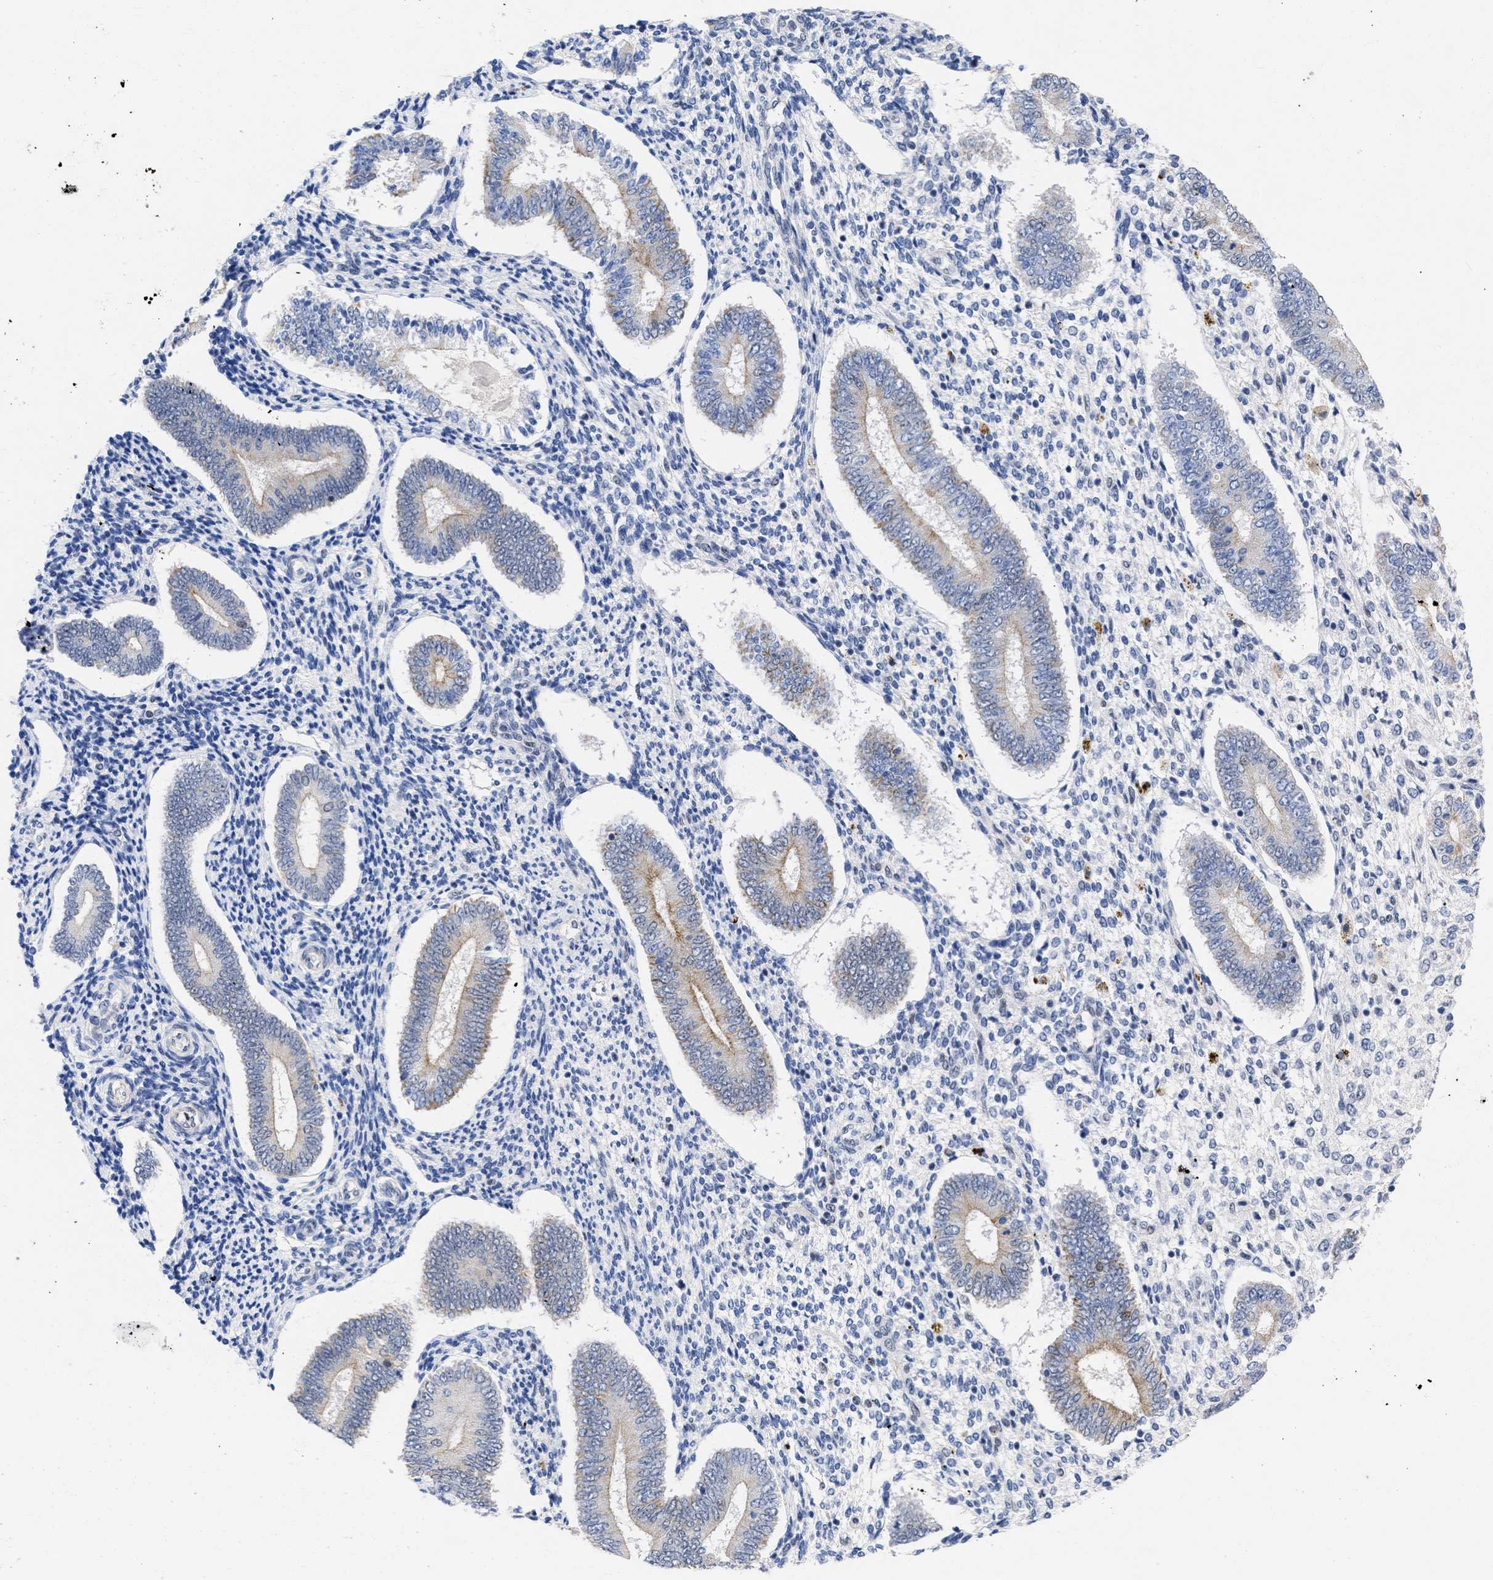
{"staining": {"intensity": "weak", "quantity": "<25%", "location": "nuclear"}, "tissue": "endometrium", "cell_type": "Cells in endometrial stroma", "image_type": "normal", "snomed": [{"axis": "morphology", "description": "Normal tissue, NOS"}, {"axis": "topography", "description": "Endometrium"}], "caption": "High power microscopy image of an immunohistochemistry image of normal endometrium, revealing no significant positivity in cells in endometrial stroma. The staining was performed using DAB to visualize the protein expression in brown, while the nuclei were stained in blue with hematoxylin (Magnification: 20x).", "gene": "DDX41", "patient": {"sex": "female", "age": 42}}